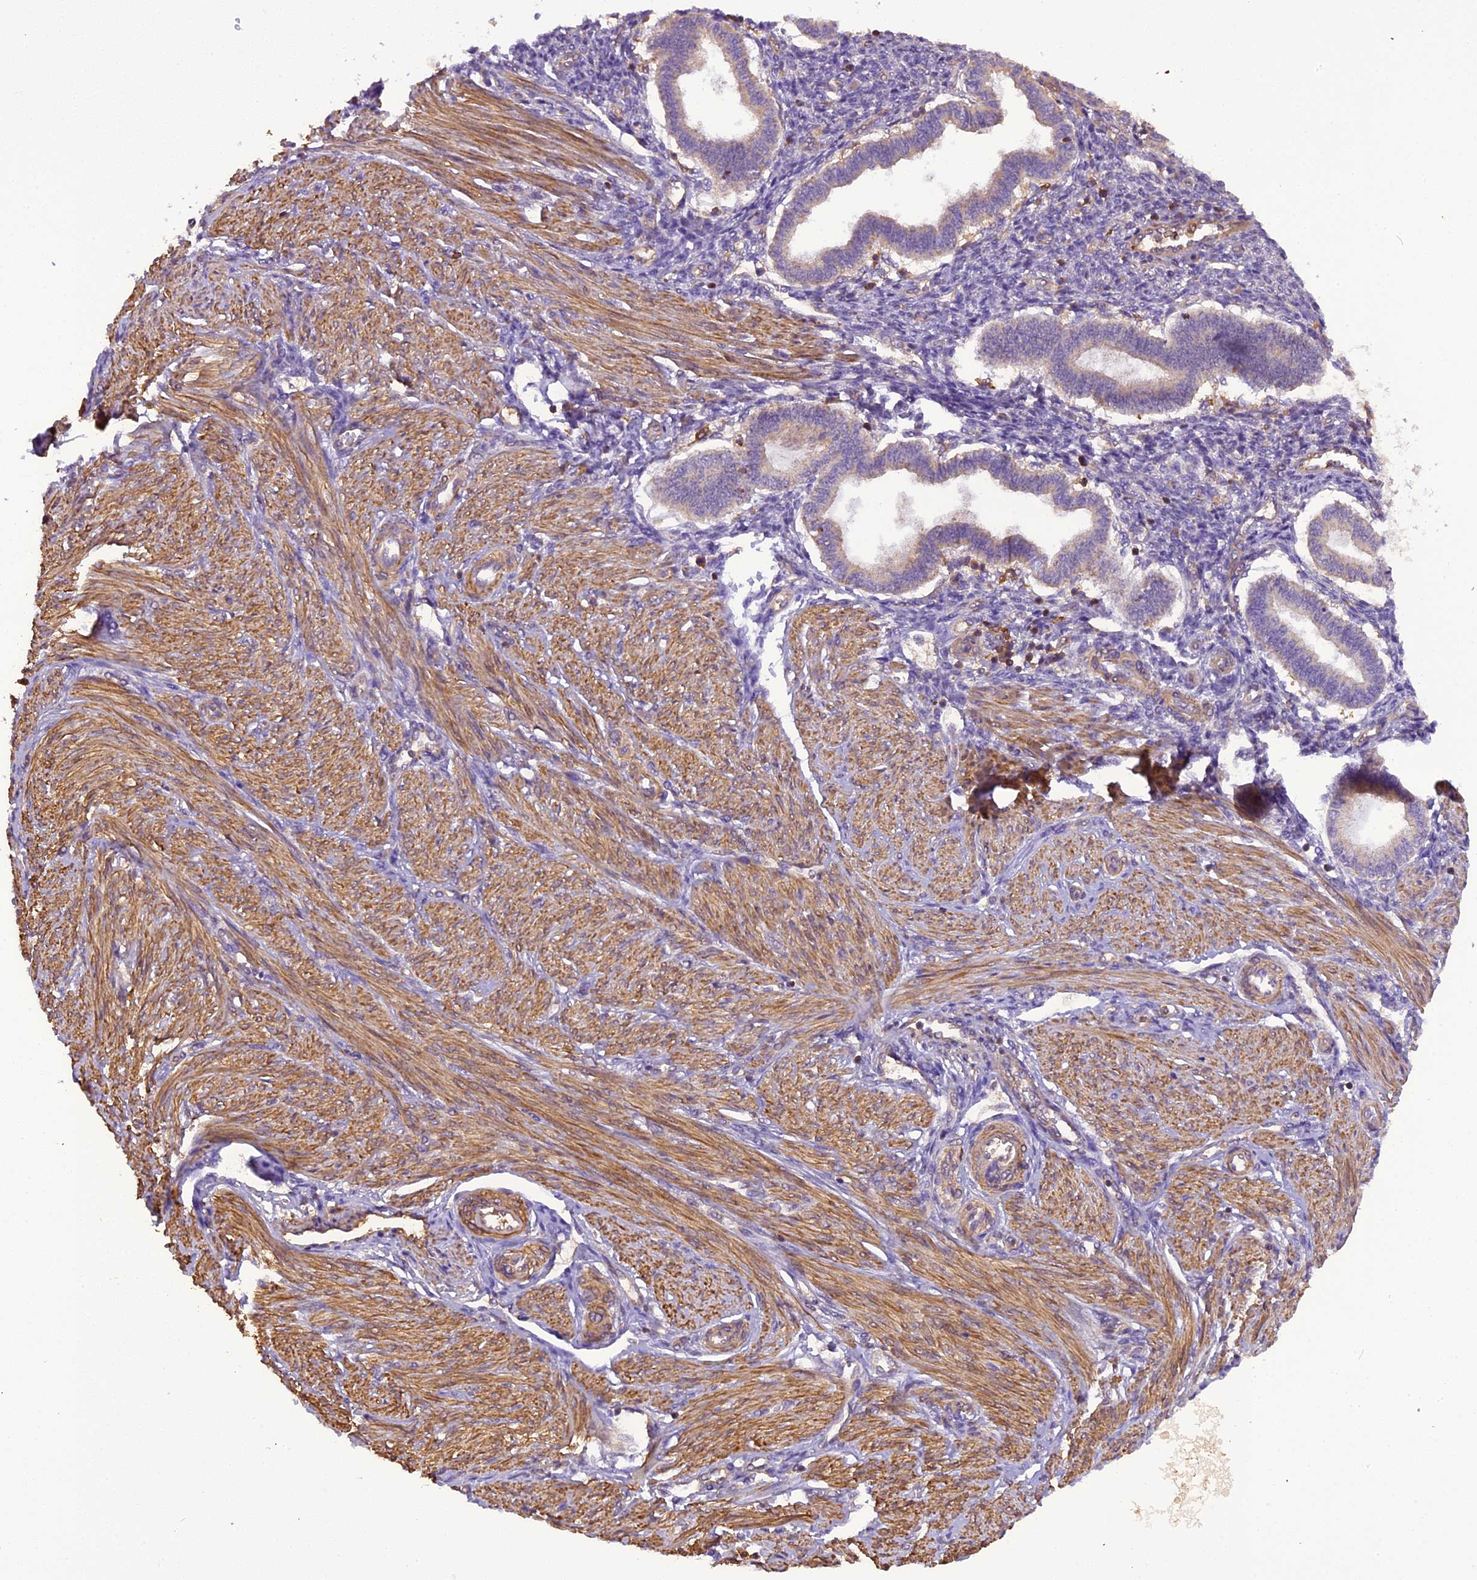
{"staining": {"intensity": "weak", "quantity": "<25%", "location": "cytoplasmic/membranous"}, "tissue": "endometrium", "cell_type": "Cells in endometrial stroma", "image_type": "normal", "snomed": [{"axis": "morphology", "description": "Normal tissue, NOS"}, {"axis": "topography", "description": "Endometrium"}], "caption": "This histopathology image is of normal endometrium stained with IHC to label a protein in brown with the nuclei are counter-stained blue. There is no staining in cells in endometrial stroma.", "gene": "STOML1", "patient": {"sex": "female", "age": 24}}